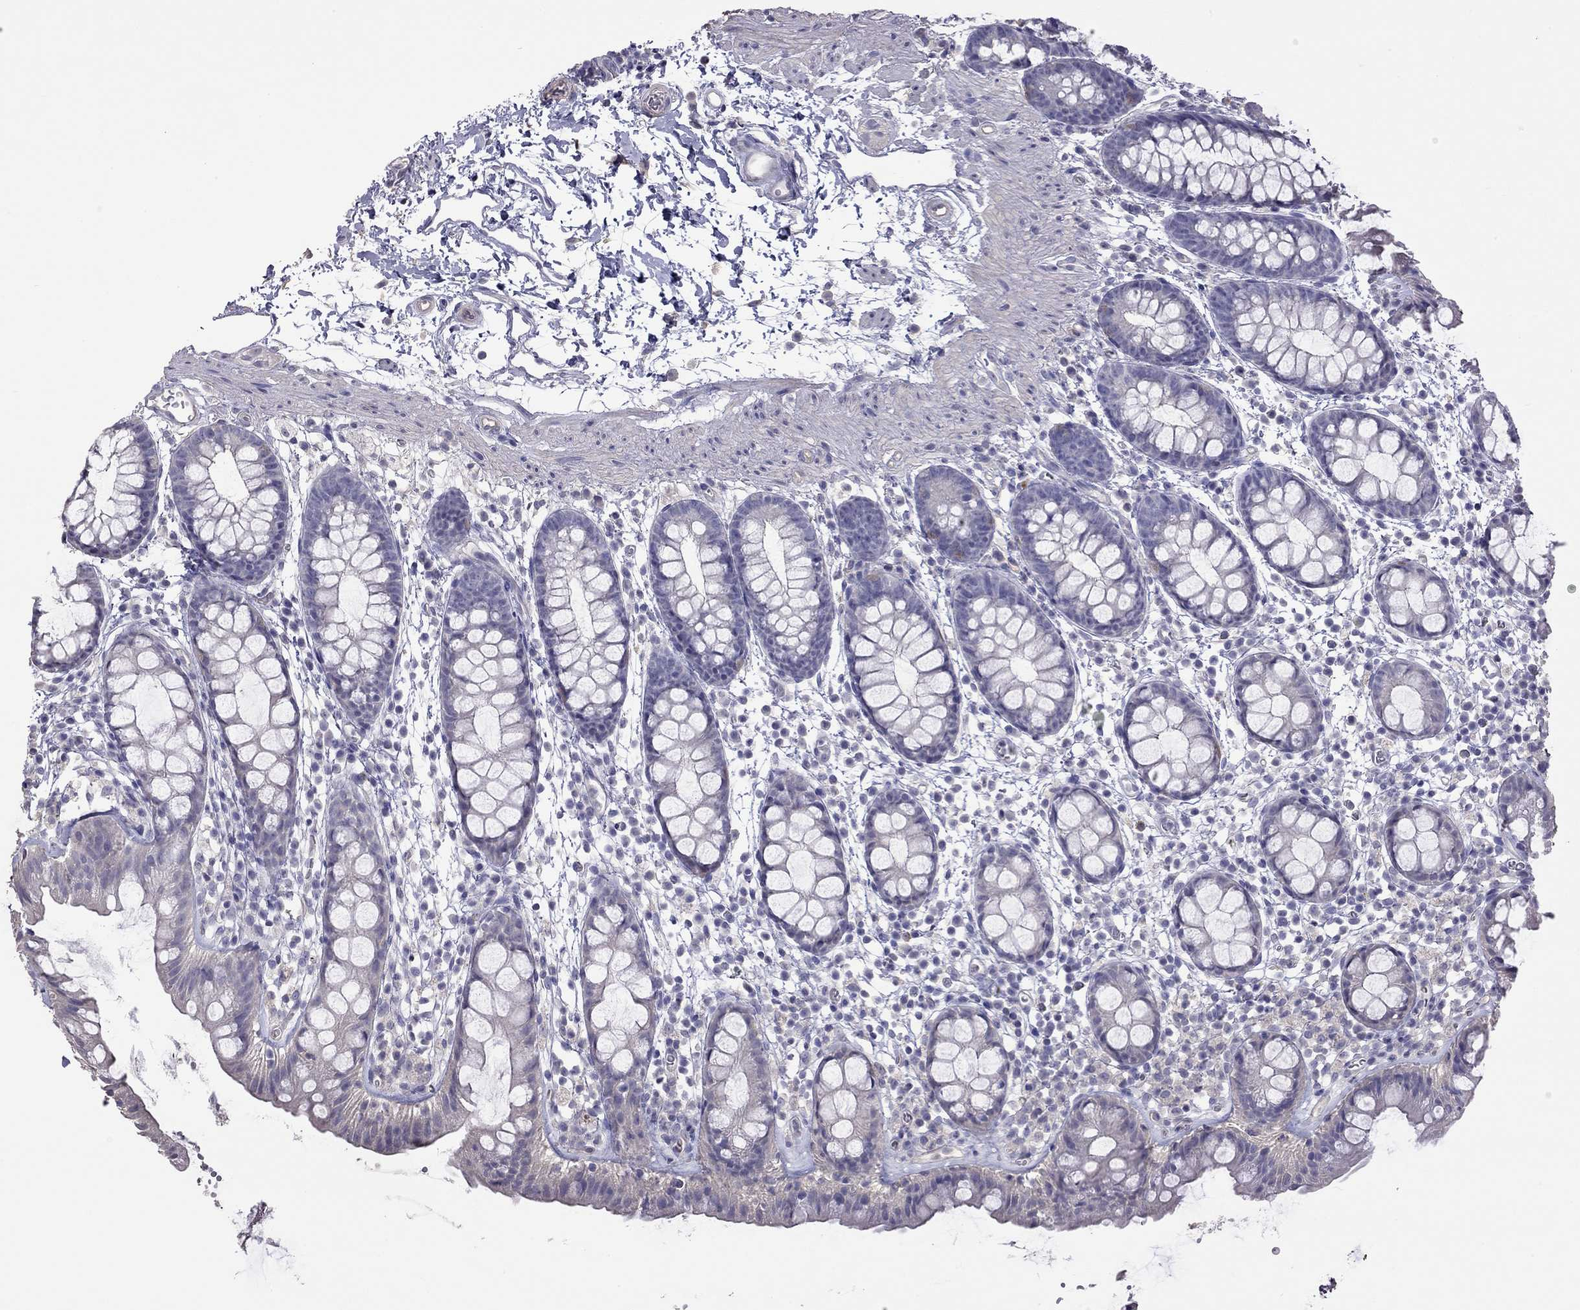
{"staining": {"intensity": "negative", "quantity": "none", "location": "none"}, "tissue": "rectum", "cell_type": "Glandular cells", "image_type": "normal", "snomed": [{"axis": "morphology", "description": "Normal tissue, NOS"}, {"axis": "topography", "description": "Rectum"}], "caption": "Immunohistochemistry (IHC) image of benign human rectum stained for a protein (brown), which demonstrates no positivity in glandular cells.", "gene": "FEZ1", "patient": {"sex": "male", "age": 57}}